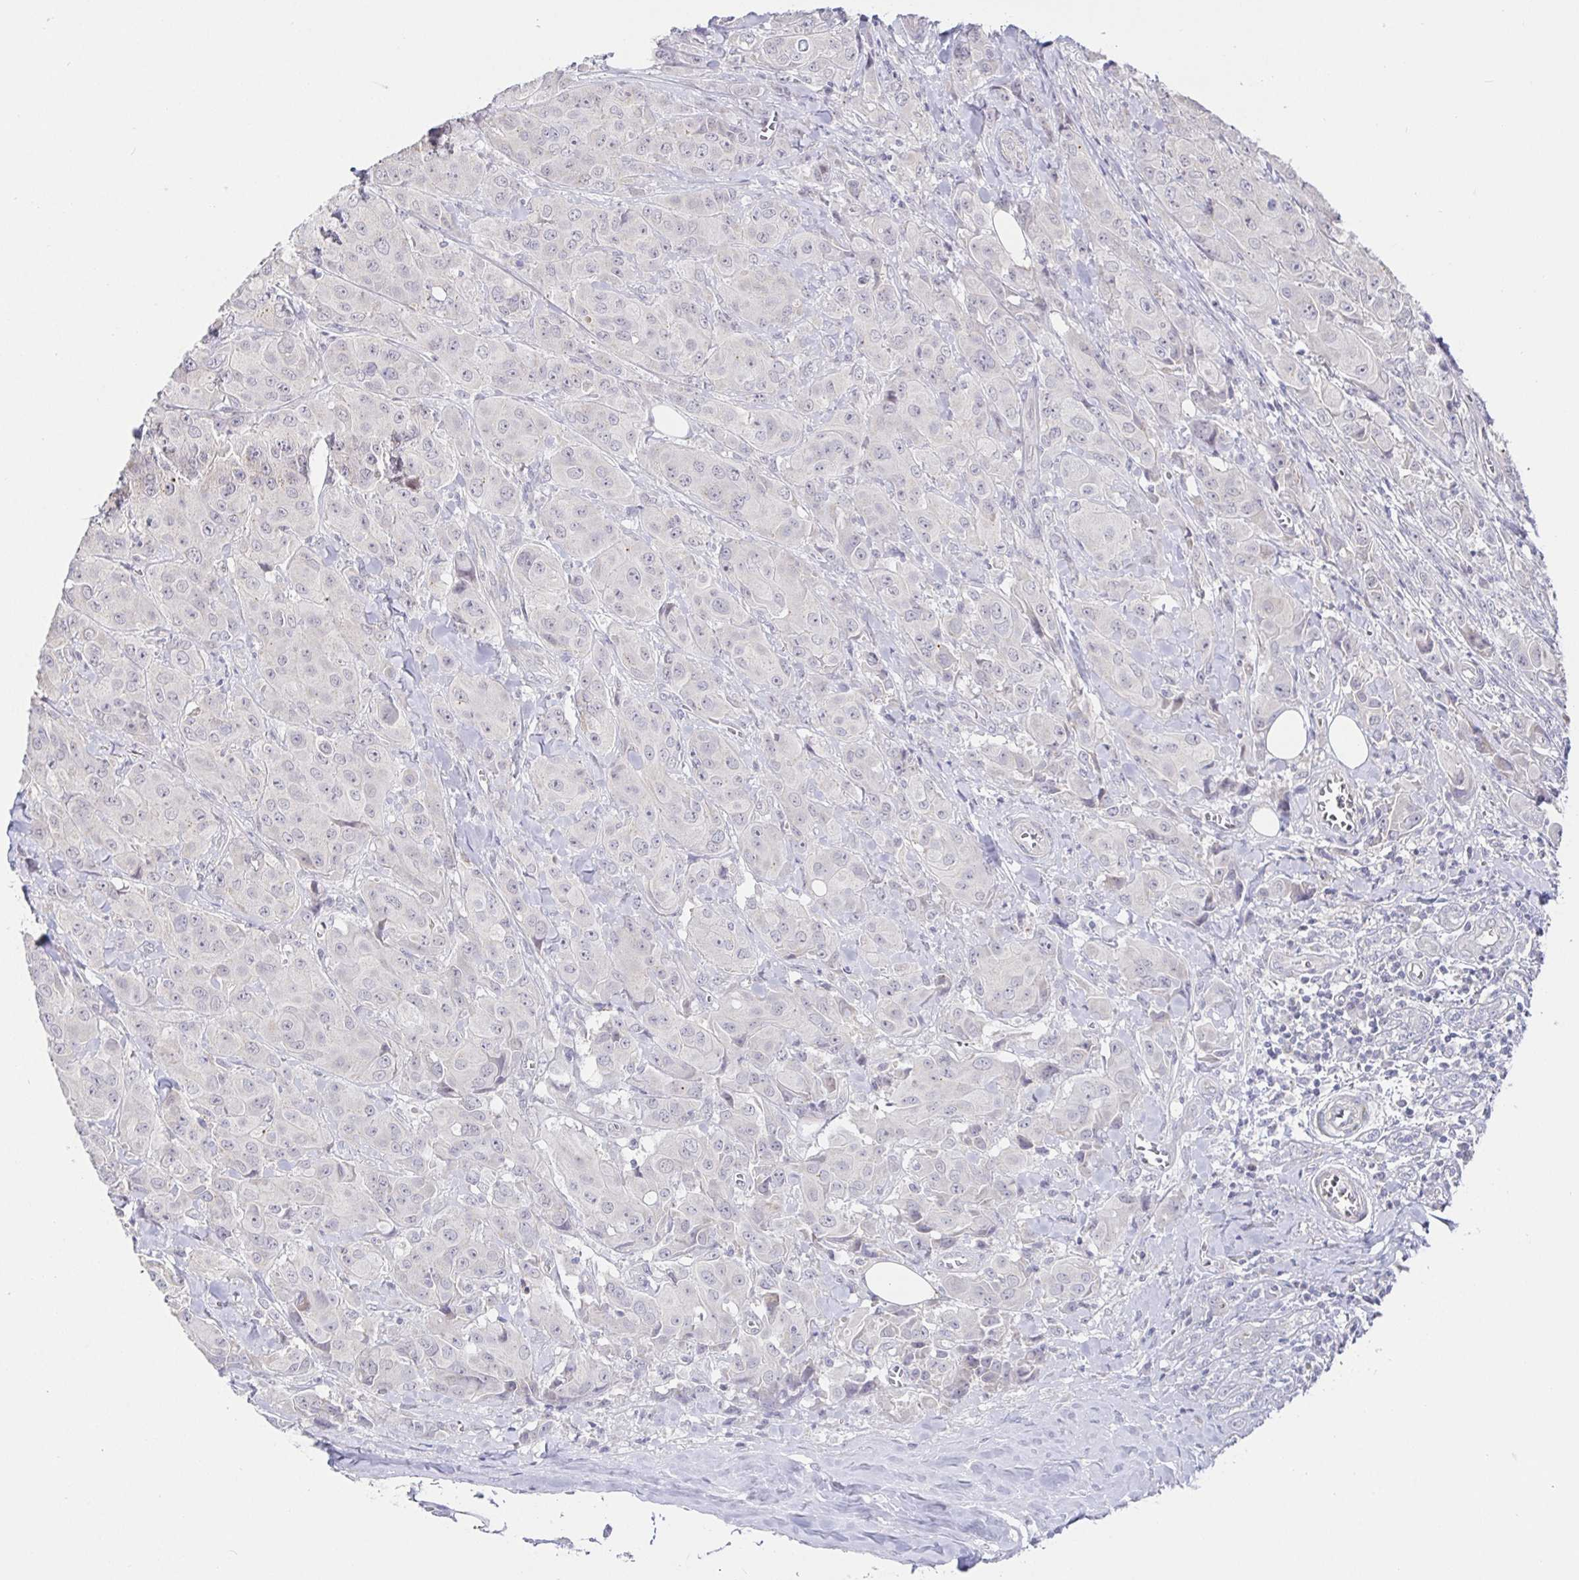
{"staining": {"intensity": "negative", "quantity": "none", "location": "none"}, "tissue": "breast cancer", "cell_type": "Tumor cells", "image_type": "cancer", "snomed": [{"axis": "morphology", "description": "Normal tissue, NOS"}, {"axis": "morphology", "description": "Duct carcinoma"}, {"axis": "topography", "description": "Breast"}], "caption": "Tumor cells are negative for protein expression in human invasive ductal carcinoma (breast).", "gene": "CIT", "patient": {"sex": "female", "age": 43}}